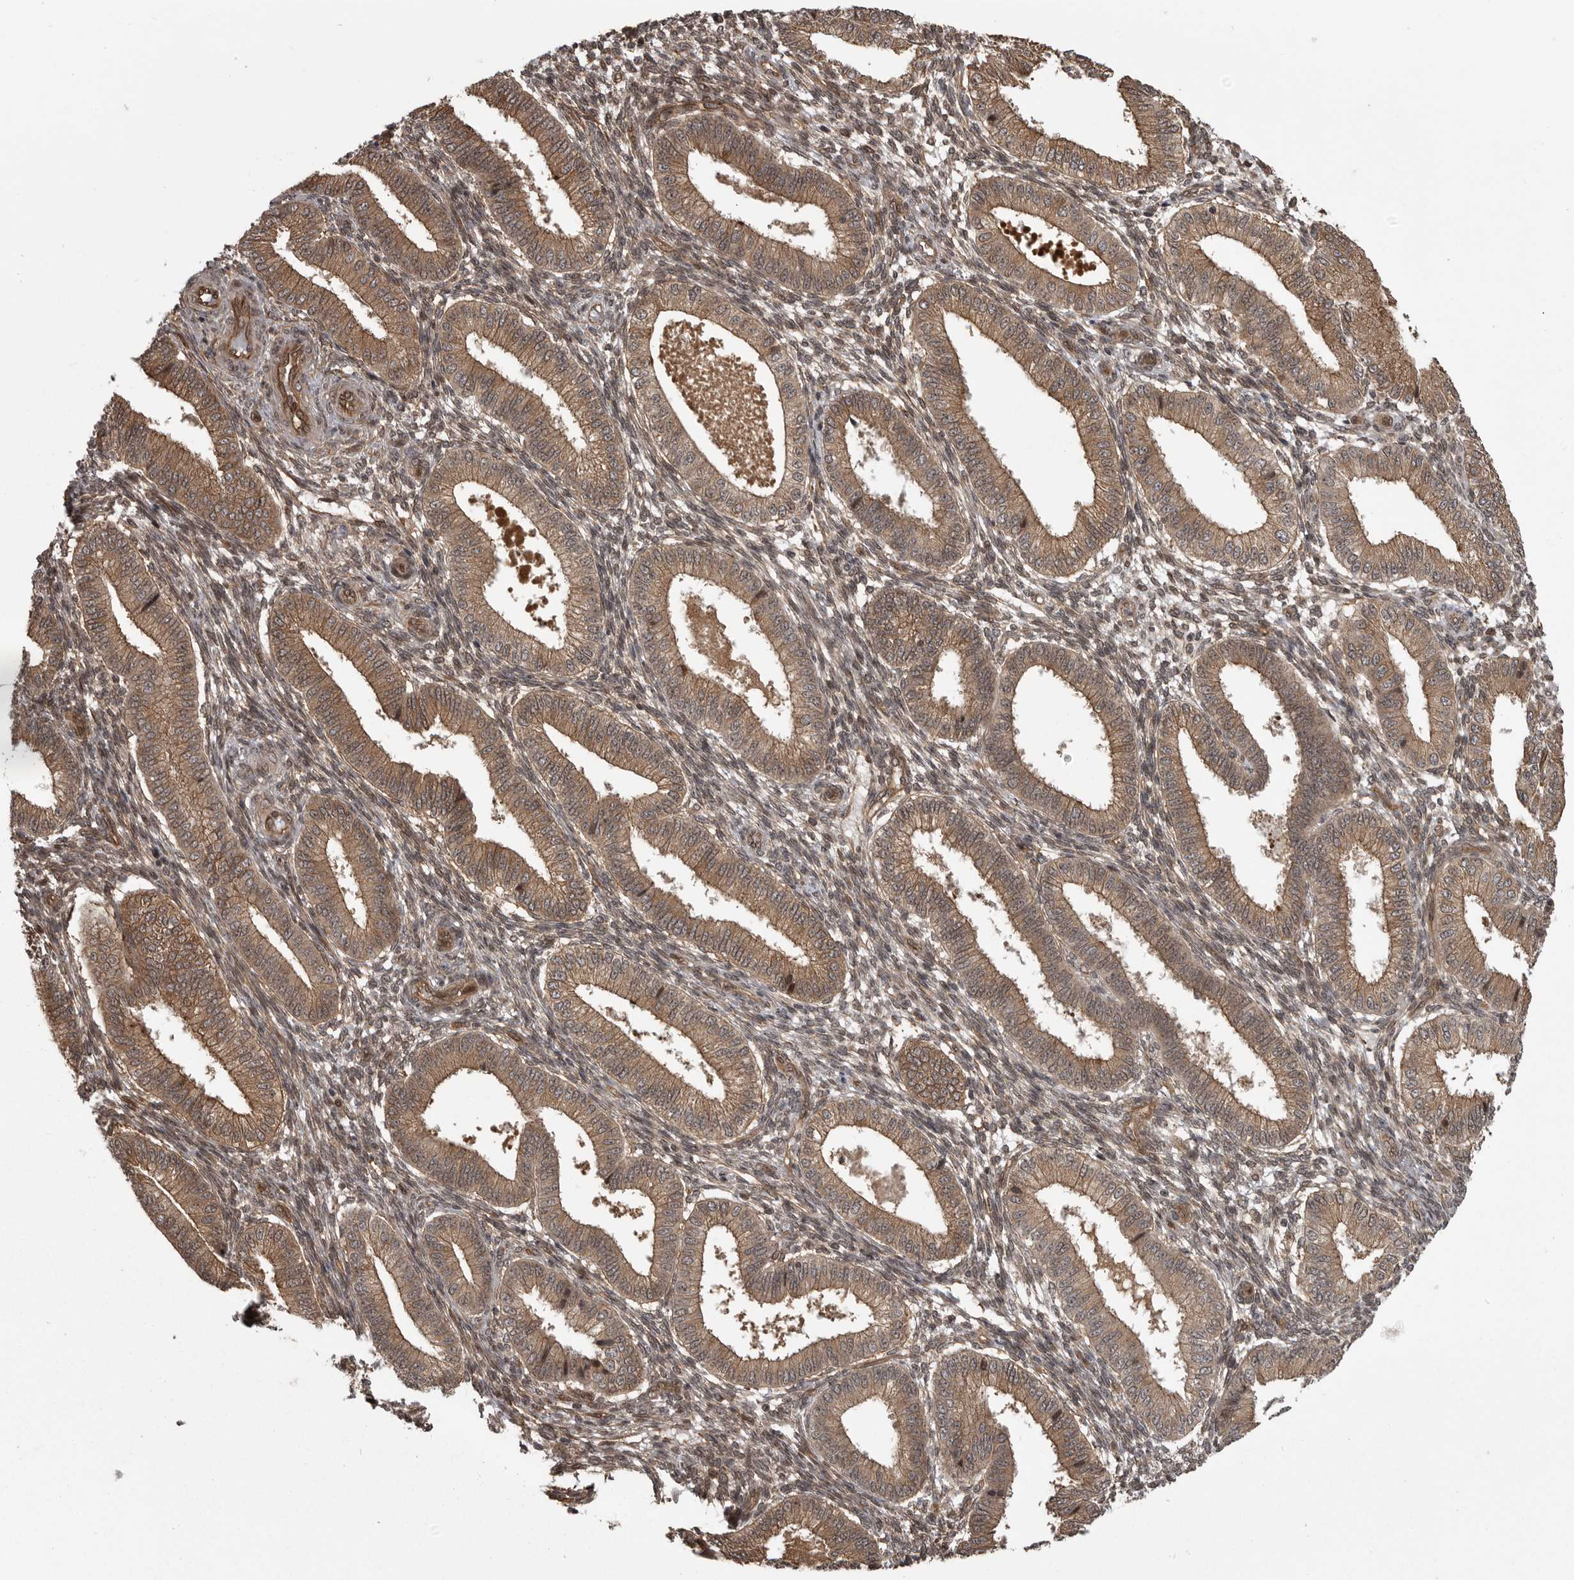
{"staining": {"intensity": "weak", "quantity": ">75%", "location": "cytoplasmic/membranous"}, "tissue": "endometrium", "cell_type": "Cells in endometrial stroma", "image_type": "normal", "snomed": [{"axis": "morphology", "description": "Normal tissue, NOS"}, {"axis": "topography", "description": "Endometrium"}], "caption": "This is an image of IHC staining of benign endometrium, which shows weak positivity in the cytoplasmic/membranous of cells in endometrial stroma.", "gene": "DNAJC8", "patient": {"sex": "female", "age": 39}}